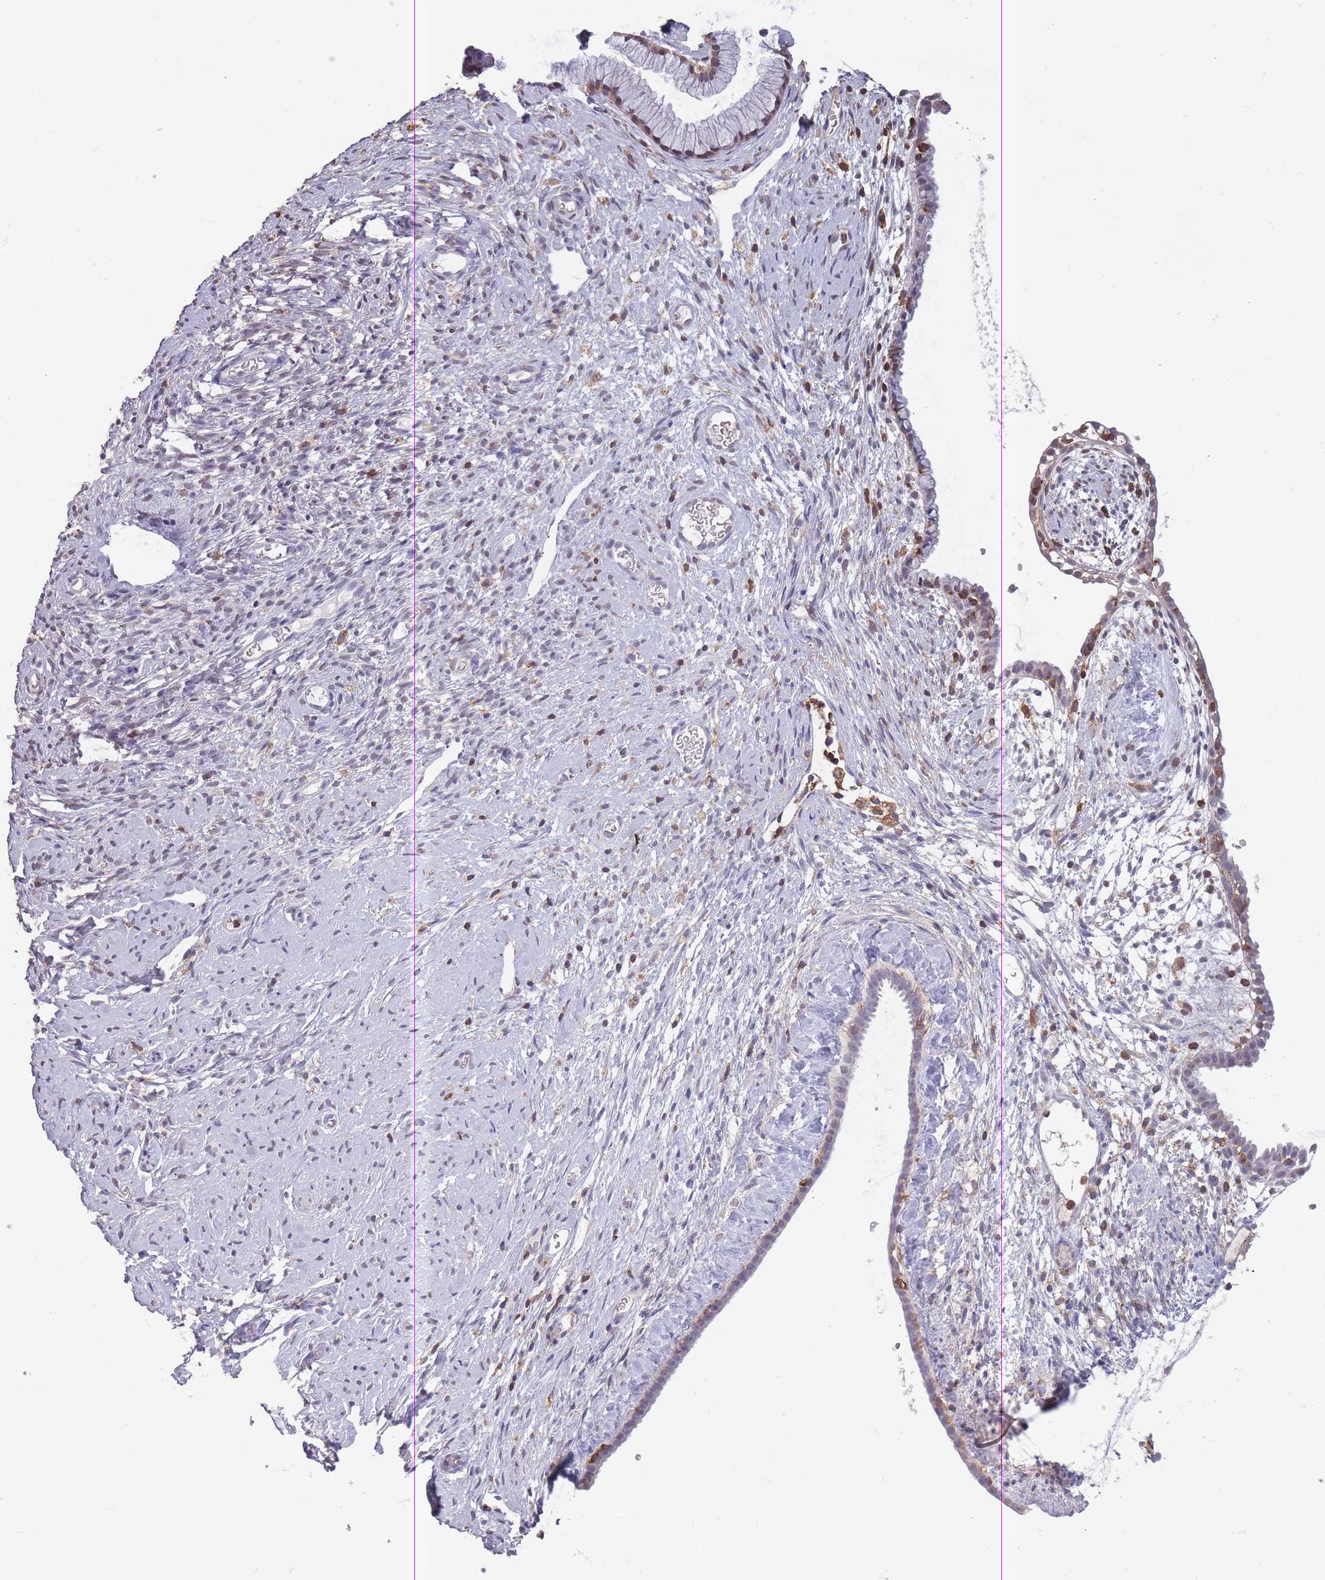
{"staining": {"intensity": "negative", "quantity": "none", "location": "none"}, "tissue": "cervix", "cell_type": "Glandular cells", "image_type": "normal", "snomed": [{"axis": "morphology", "description": "Normal tissue, NOS"}, {"axis": "topography", "description": "Cervix"}], "caption": "This is an immunohistochemistry (IHC) photomicrograph of benign human cervix. There is no expression in glandular cells.", "gene": "GMIP", "patient": {"sex": "female", "age": 76}}